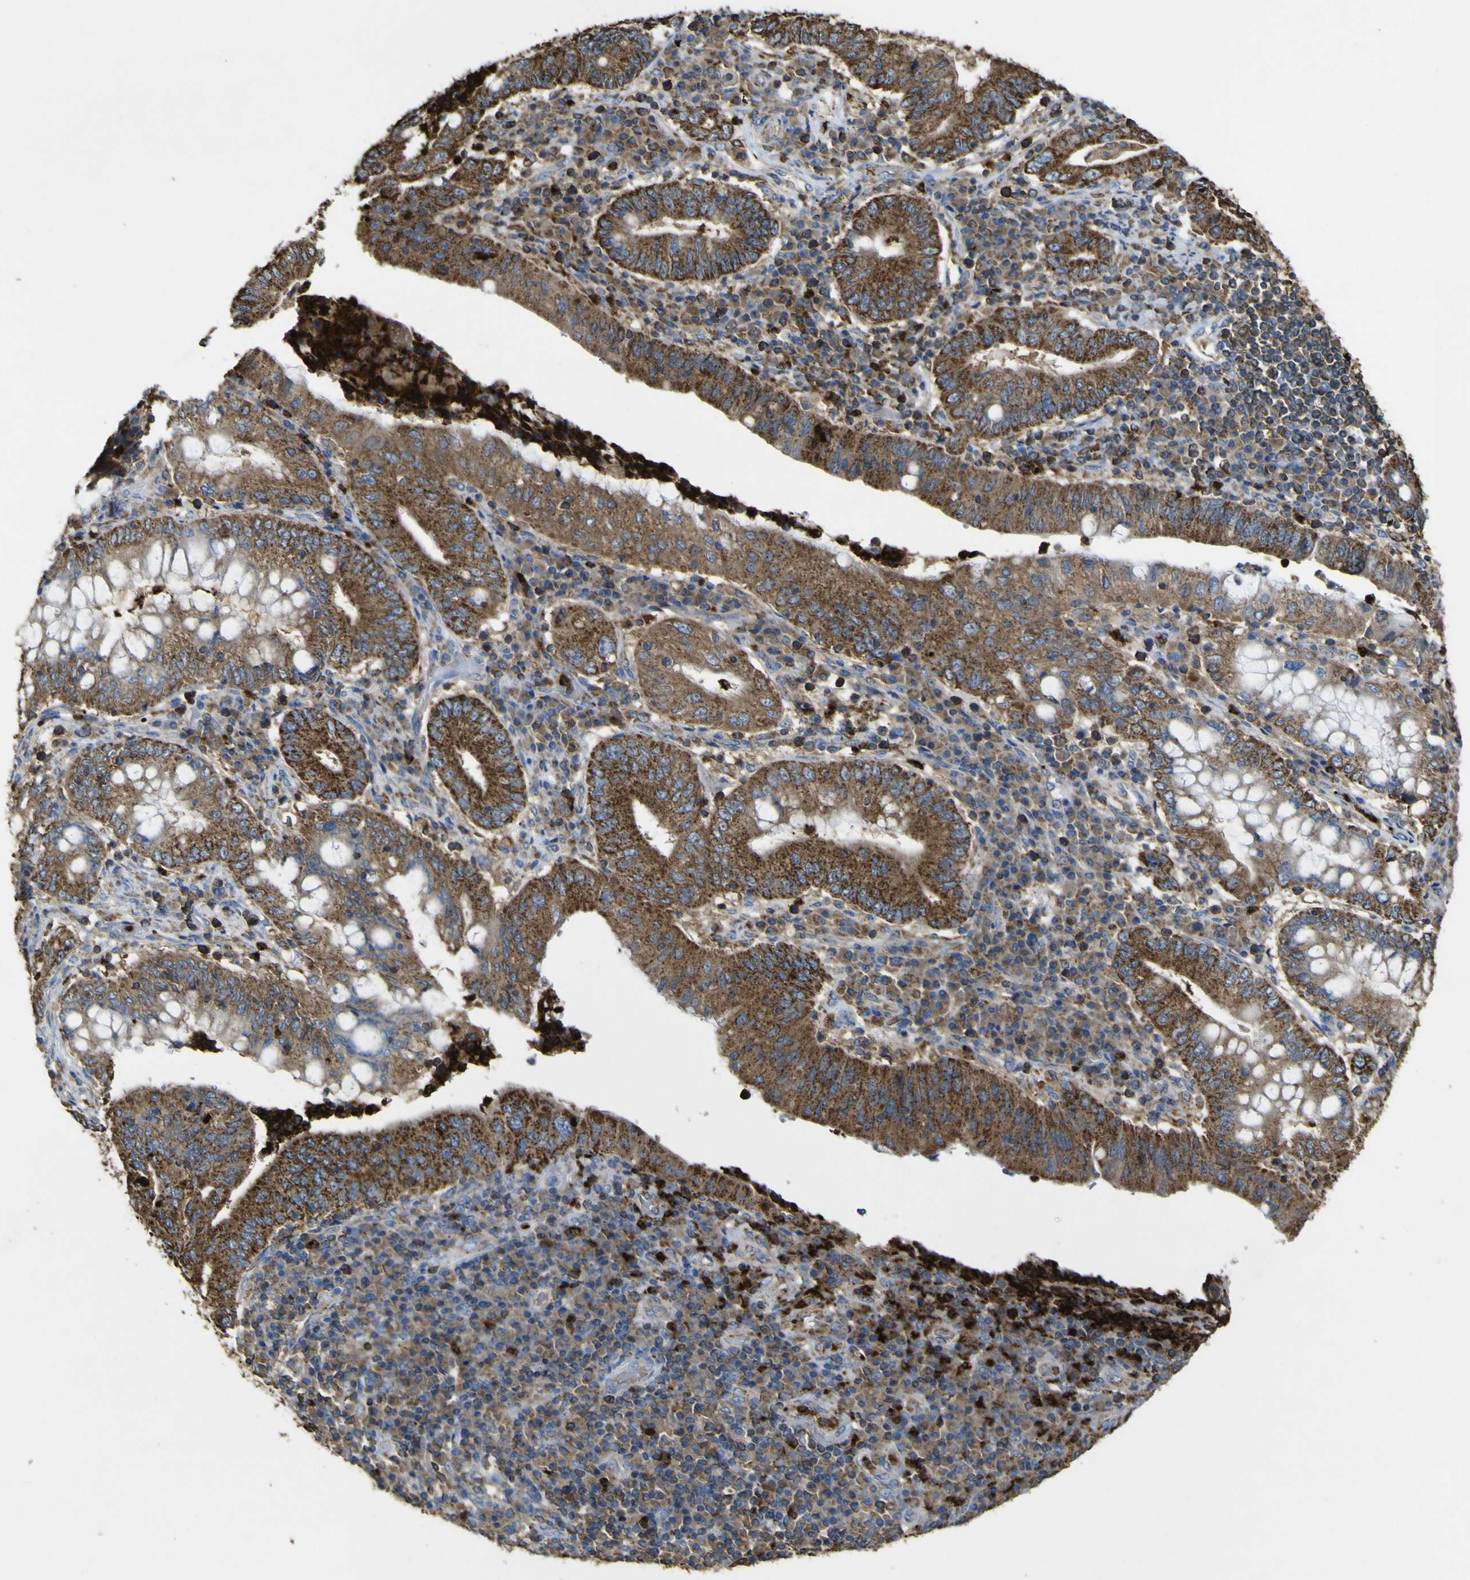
{"staining": {"intensity": "strong", "quantity": ">75%", "location": "cytoplasmic/membranous"}, "tissue": "stomach cancer", "cell_type": "Tumor cells", "image_type": "cancer", "snomed": [{"axis": "morphology", "description": "Normal tissue, NOS"}, {"axis": "morphology", "description": "Adenocarcinoma, NOS"}, {"axis": "topography", "description": "Esophagus"}, {"axis": "topography", "description": "Stomach, upper"}, {"axis": "topography", "description": "Peripheral nerve tissue"}], "caption": "Protein staining shows strong cytoplasmic/membranous staining in approximately >75% of tumor cells in stomach cancer (adenocarcinoma). The staining is performed using DAB (3,3'-diaminobenzidine) brown chromogen to label protein expression. The nuclei are counter-stained blue using hematoxylin.", "gene": "ACSL3", "patient": {"sex": "male", "age": 62}}